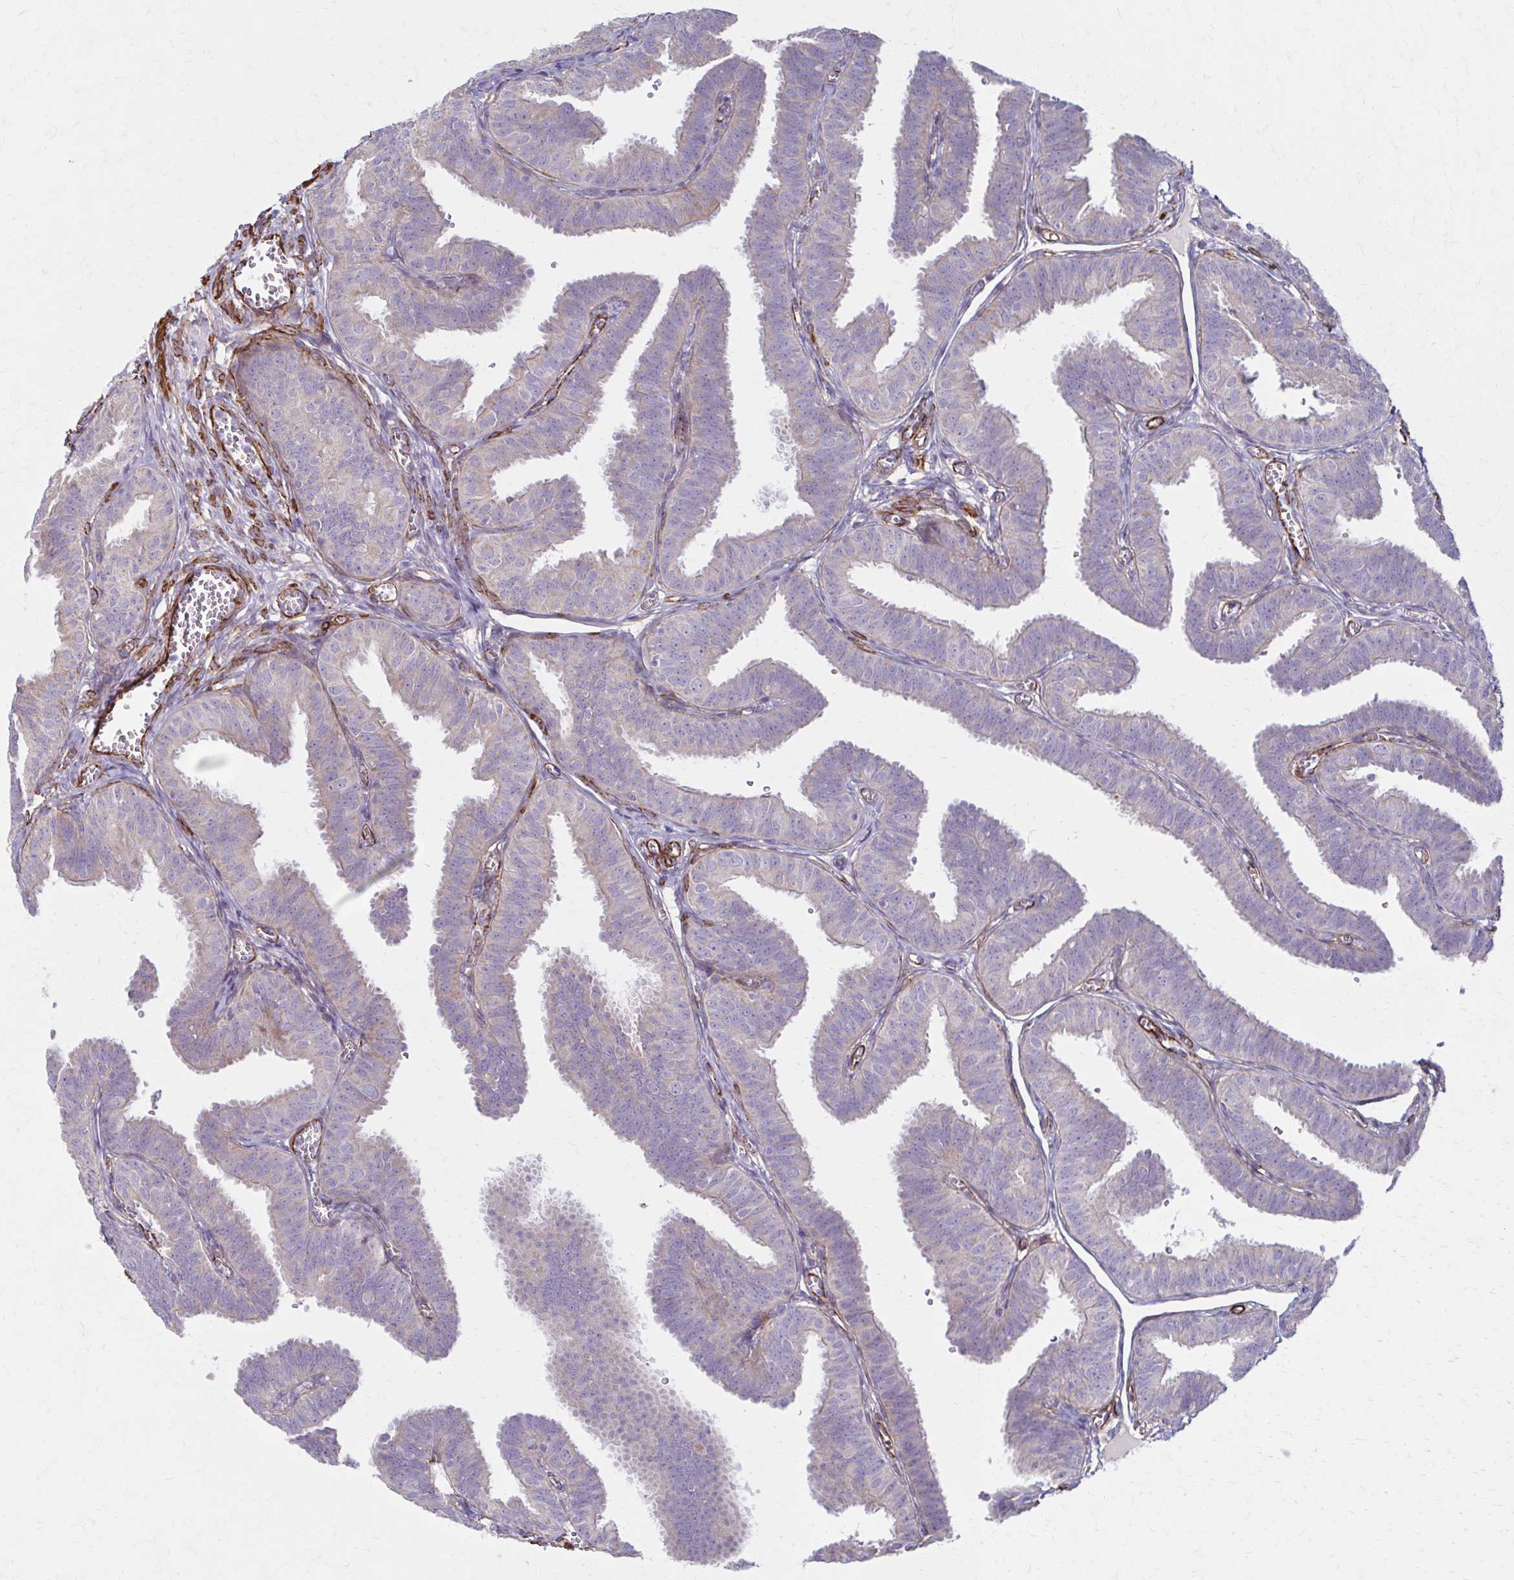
{"staining": {"intensity": "negative", "quantity": "none", "location": "none"}, "tissue": "fallopian tube", "cell_type": "Glandular cells", "image_type": "normal", "snomed": [{"axis": "morphology", "description": "Normal tissue, NOS"}, {"axis": "topography", "description": "Fallopian tube"}], "caption": "IHC of normal human fallopian tube exhibits no positivity in glandular cells.", "gene": "TIMMDC1", "patient": {"sex": "female", "age": 25}}